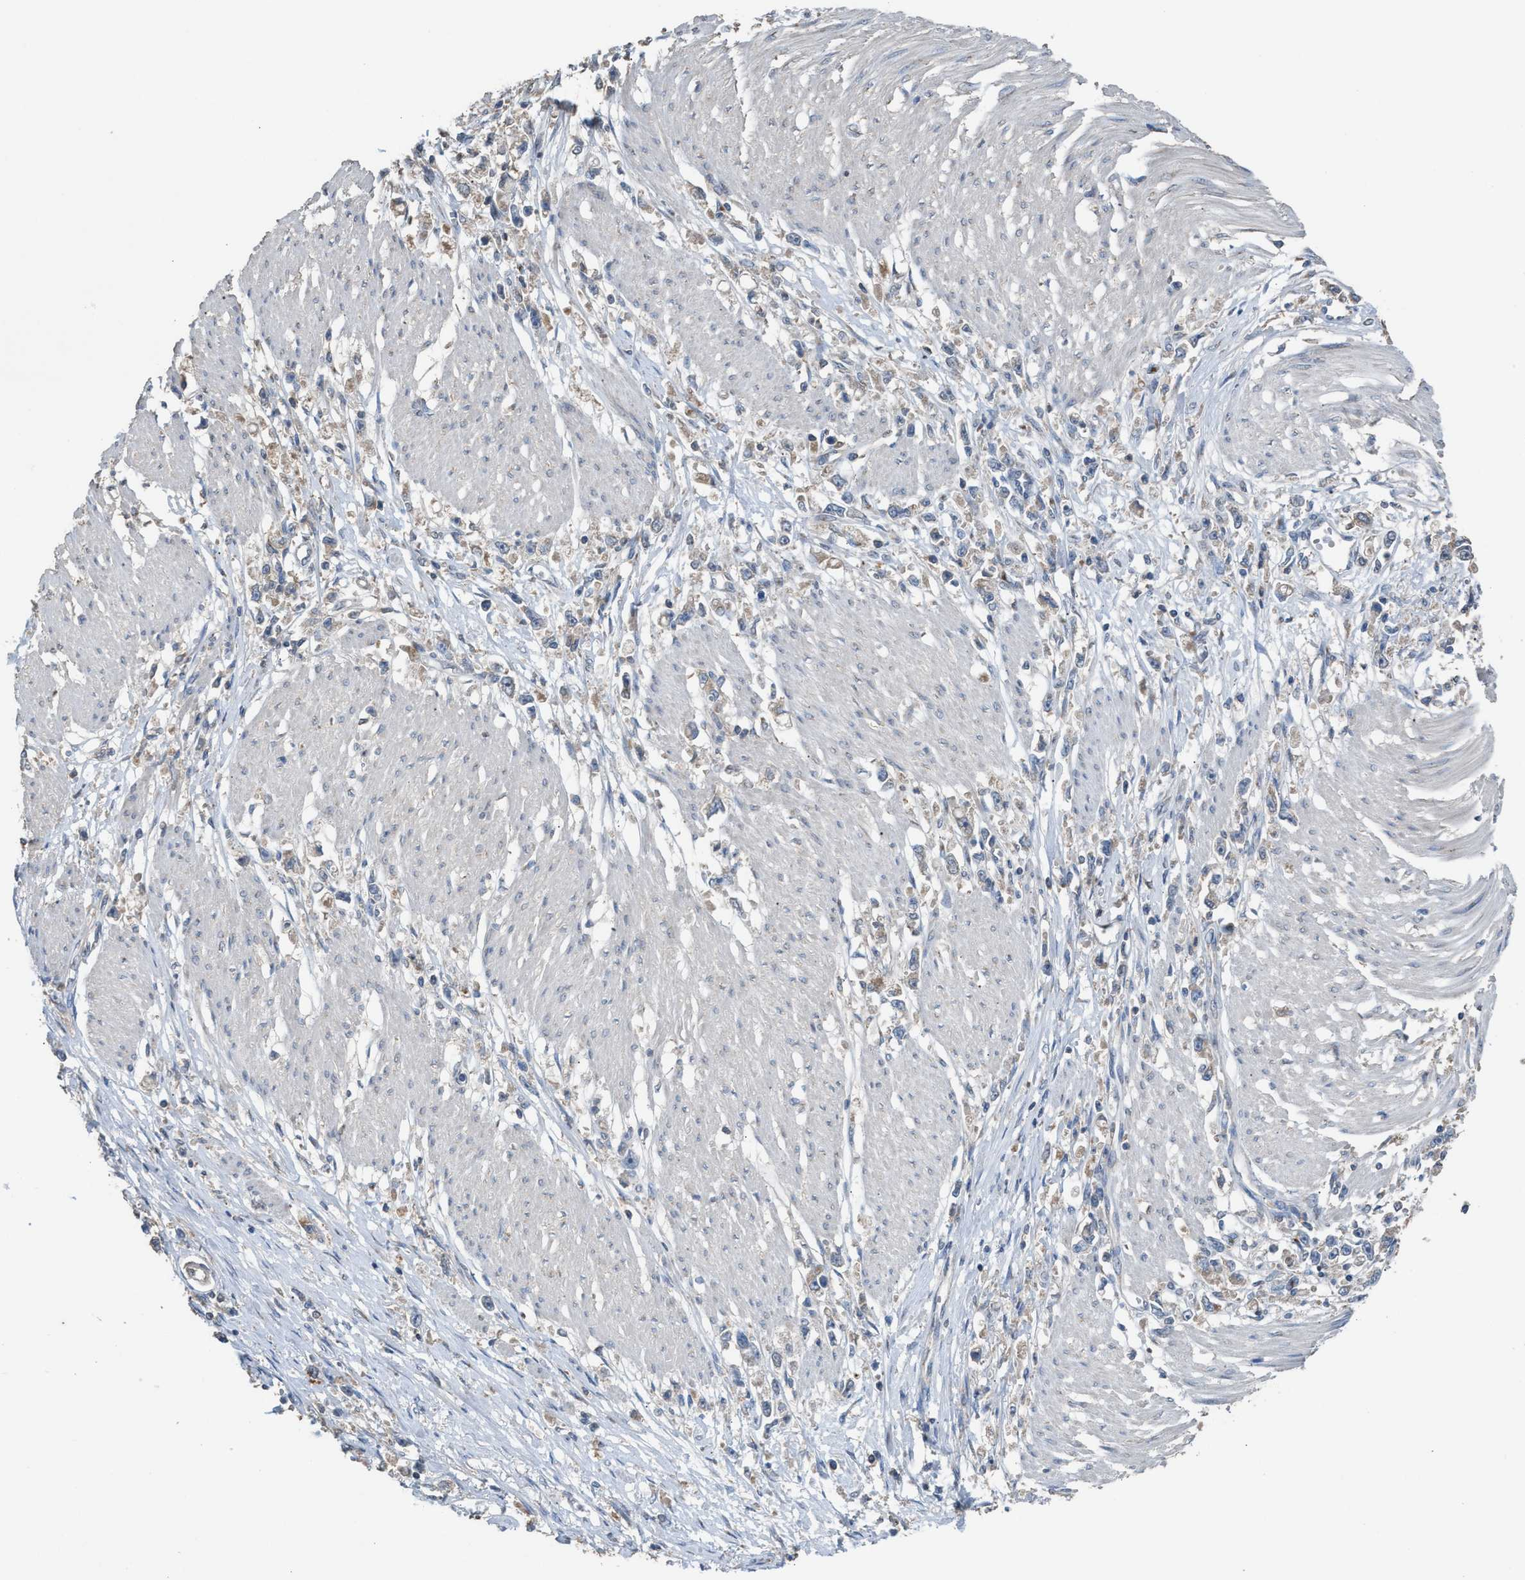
{"staining": {"intensity": "weak", "quantity": "<25%", "location": "cytoplasmic/membranous"}, "tissue": "stomach cancer", "cell_type": "Tumor cells", "image_type": "cancer", "snomed": [{"axis": "morphology", "description": "Adenocarcinoma, NOS"}, {"axis": "topography", "description": "Stomach"}], "caption": "IHC of stomach cancer (adenocarcinoma) reveals no expression in tumor cells.", "gene": "TPK1", "patient": {"sex": "female", "age": 59}}